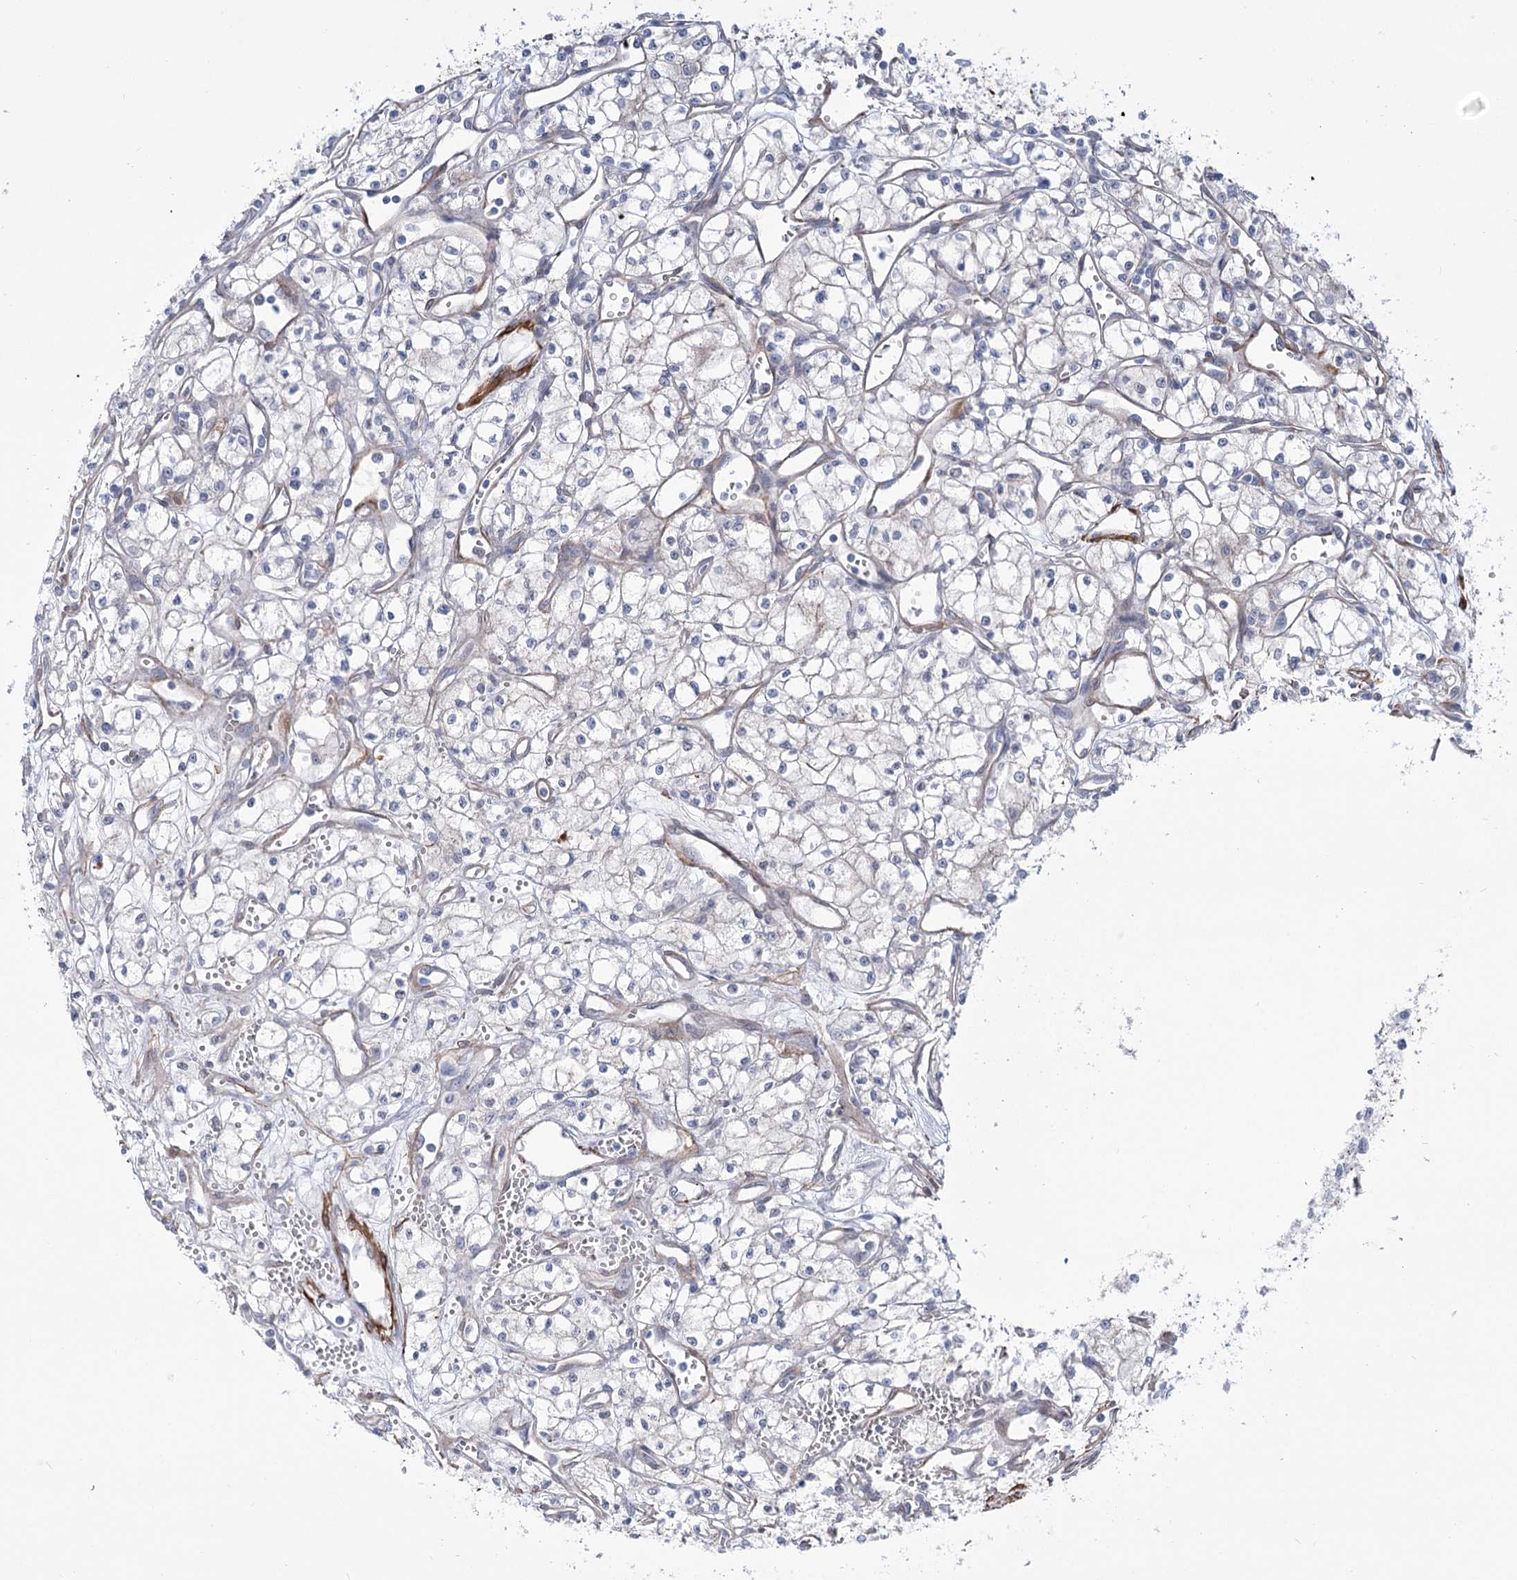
{"staining": {"intensity": "negative", "quantity": "none", "location": "none"}, "tissue": "renal cancer", "cell_type": "Tumor cells", "image_type": "cancer", "snomed": [{"axis": "morphology", "description": "Adenocarcinoma, NOS"}, {"axis": "topography", "description": "Kidney"}], "caption": "There is no significant expression in tumor cells of renal adenocarcinoma. The staining was performed using DAB (3,3'-diaminobenzidine) to visualize the protein expression in brown, while the nuclei were stained in blue with hematoxylin (Magnification: 20x).", "gene": "WASHC3", "patient": {"sex": "male", "age": 59}}